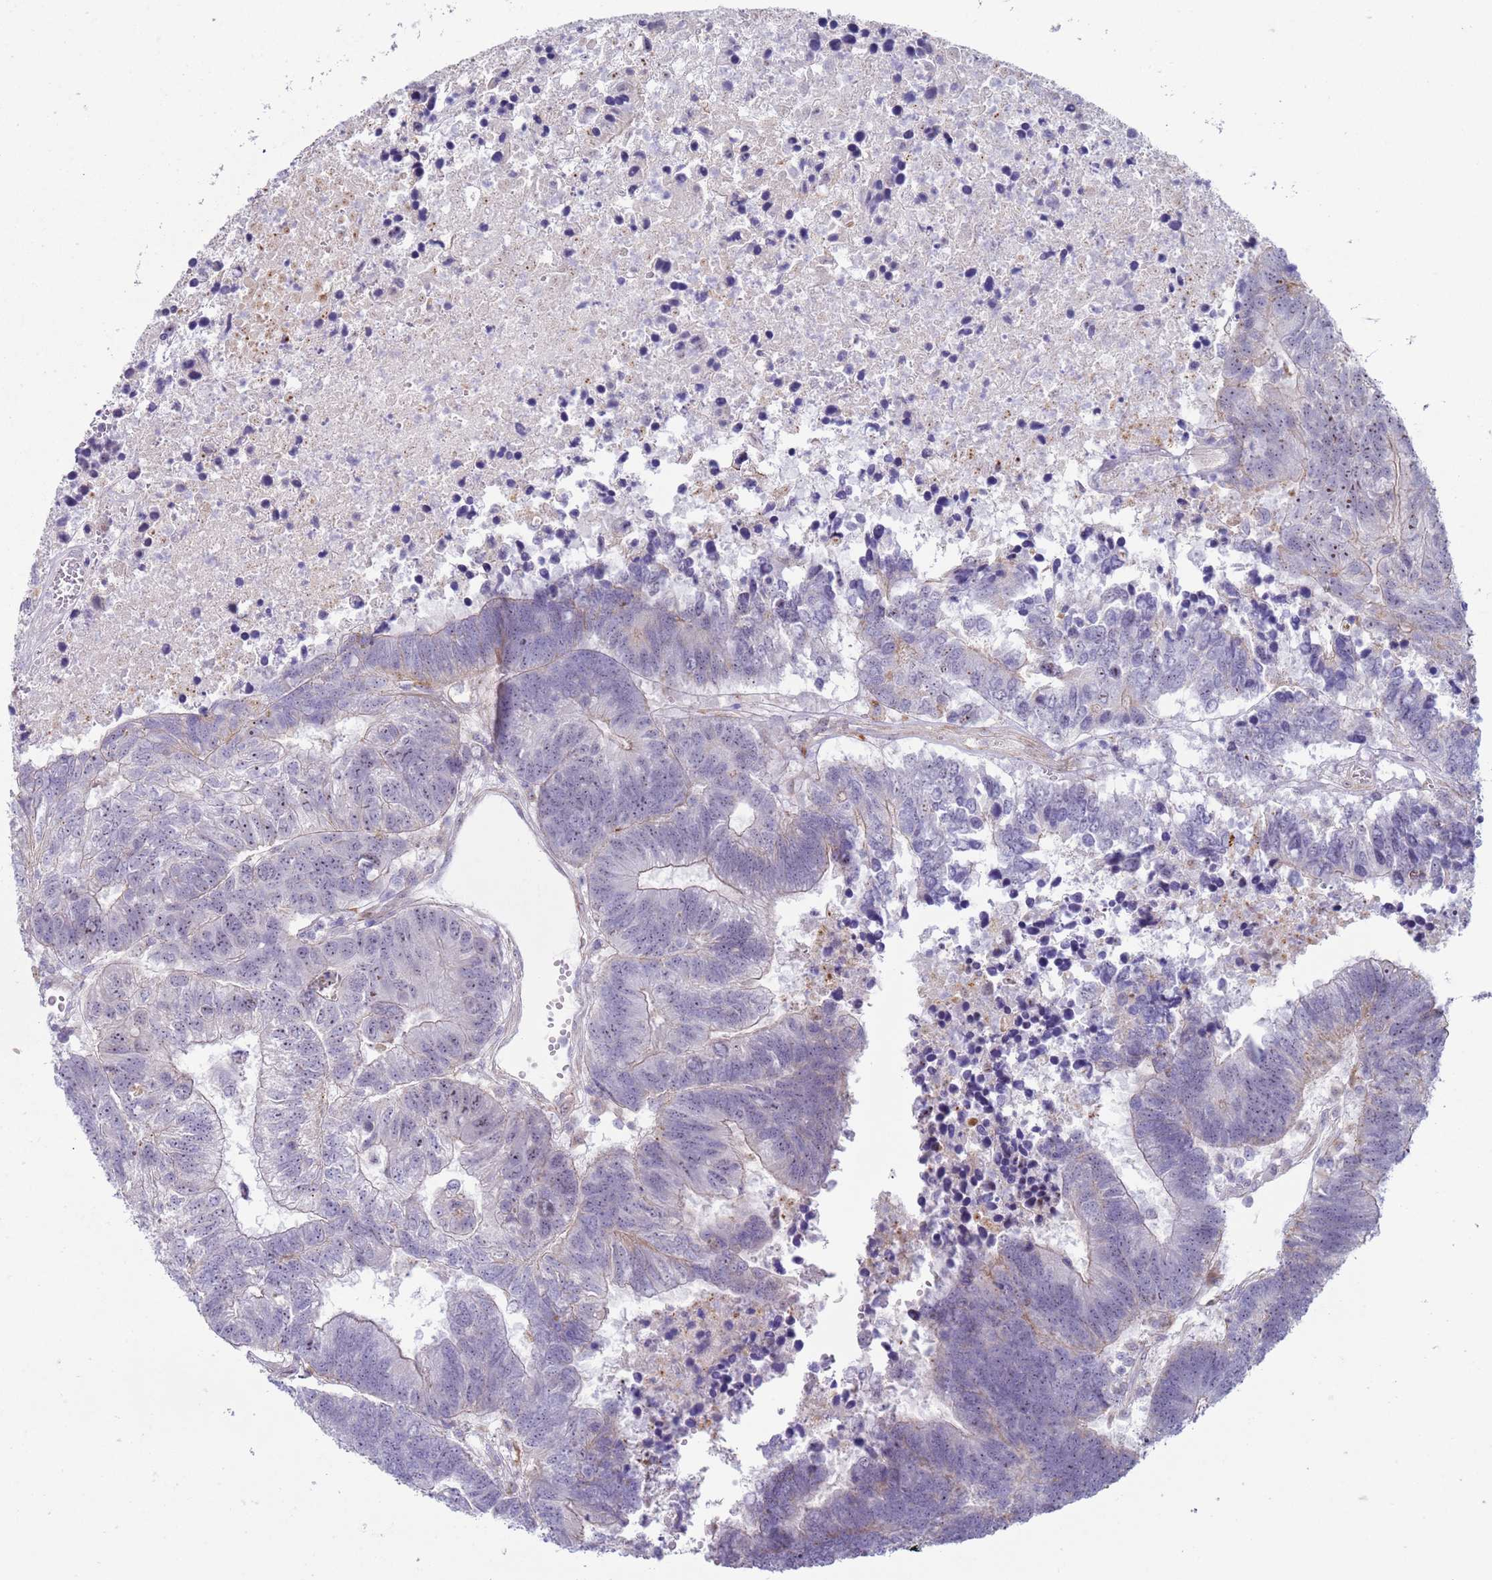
{"staining": {"intensity": "weak", "quantity": "<25%", "location": "cytoplasmic/membranous"}, "tissue": "colorectal cancer", "cell_type": "Tumor cells", "image_type": "cancer", "snomed": [{"axis": "morphology", "description": "Adenocarcinoma, NOS"}, {"axis": "topography", "description": "Colon"}], "caption": "The immunohistochemistry image has no significant staining in tumor cells of colorectal cancer tissue.", "gene": "HEATR1", "patient": {"sex": "female", "age": 48}}